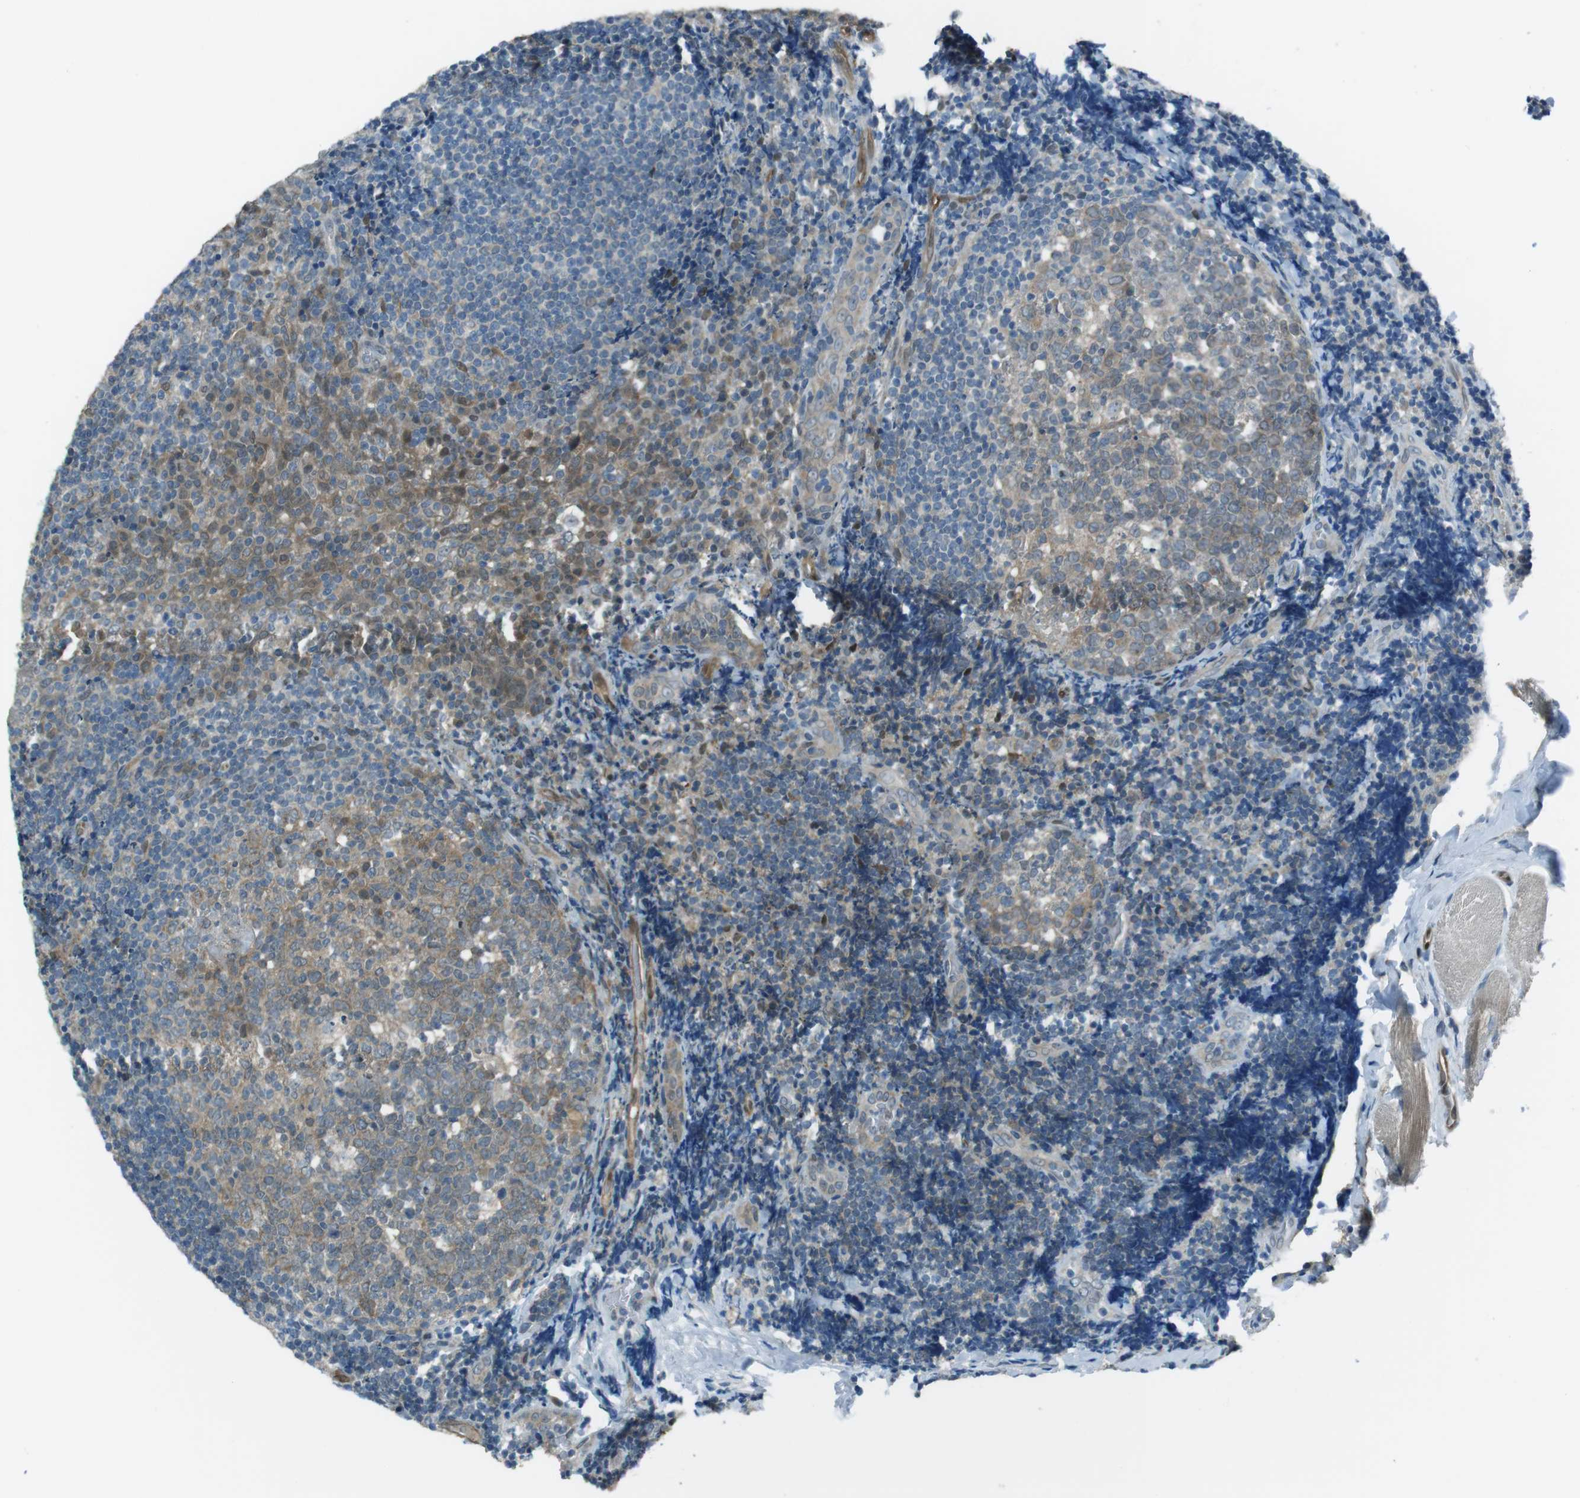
{"staining": {"intensity": "weak", "quantity": ">75%", "location": "cytoplasmic/membranous"}, "tissue": "tonsil", "cell_type": "Germinal center cells", "image_type": "normal", "snomed": [{"axis": "morphology", "description": "Normal tissue, NOS"}, {"axis": "topography", "description": "Tonsil"}], "caption": "The micrograph demonstrates a brown stain indicating the presence of a protein in the cytoplasmic/membranous of germinal center cells in tonsil.", "gene": "MFAP3", "patient": {"sex": "male", "age": 31}}